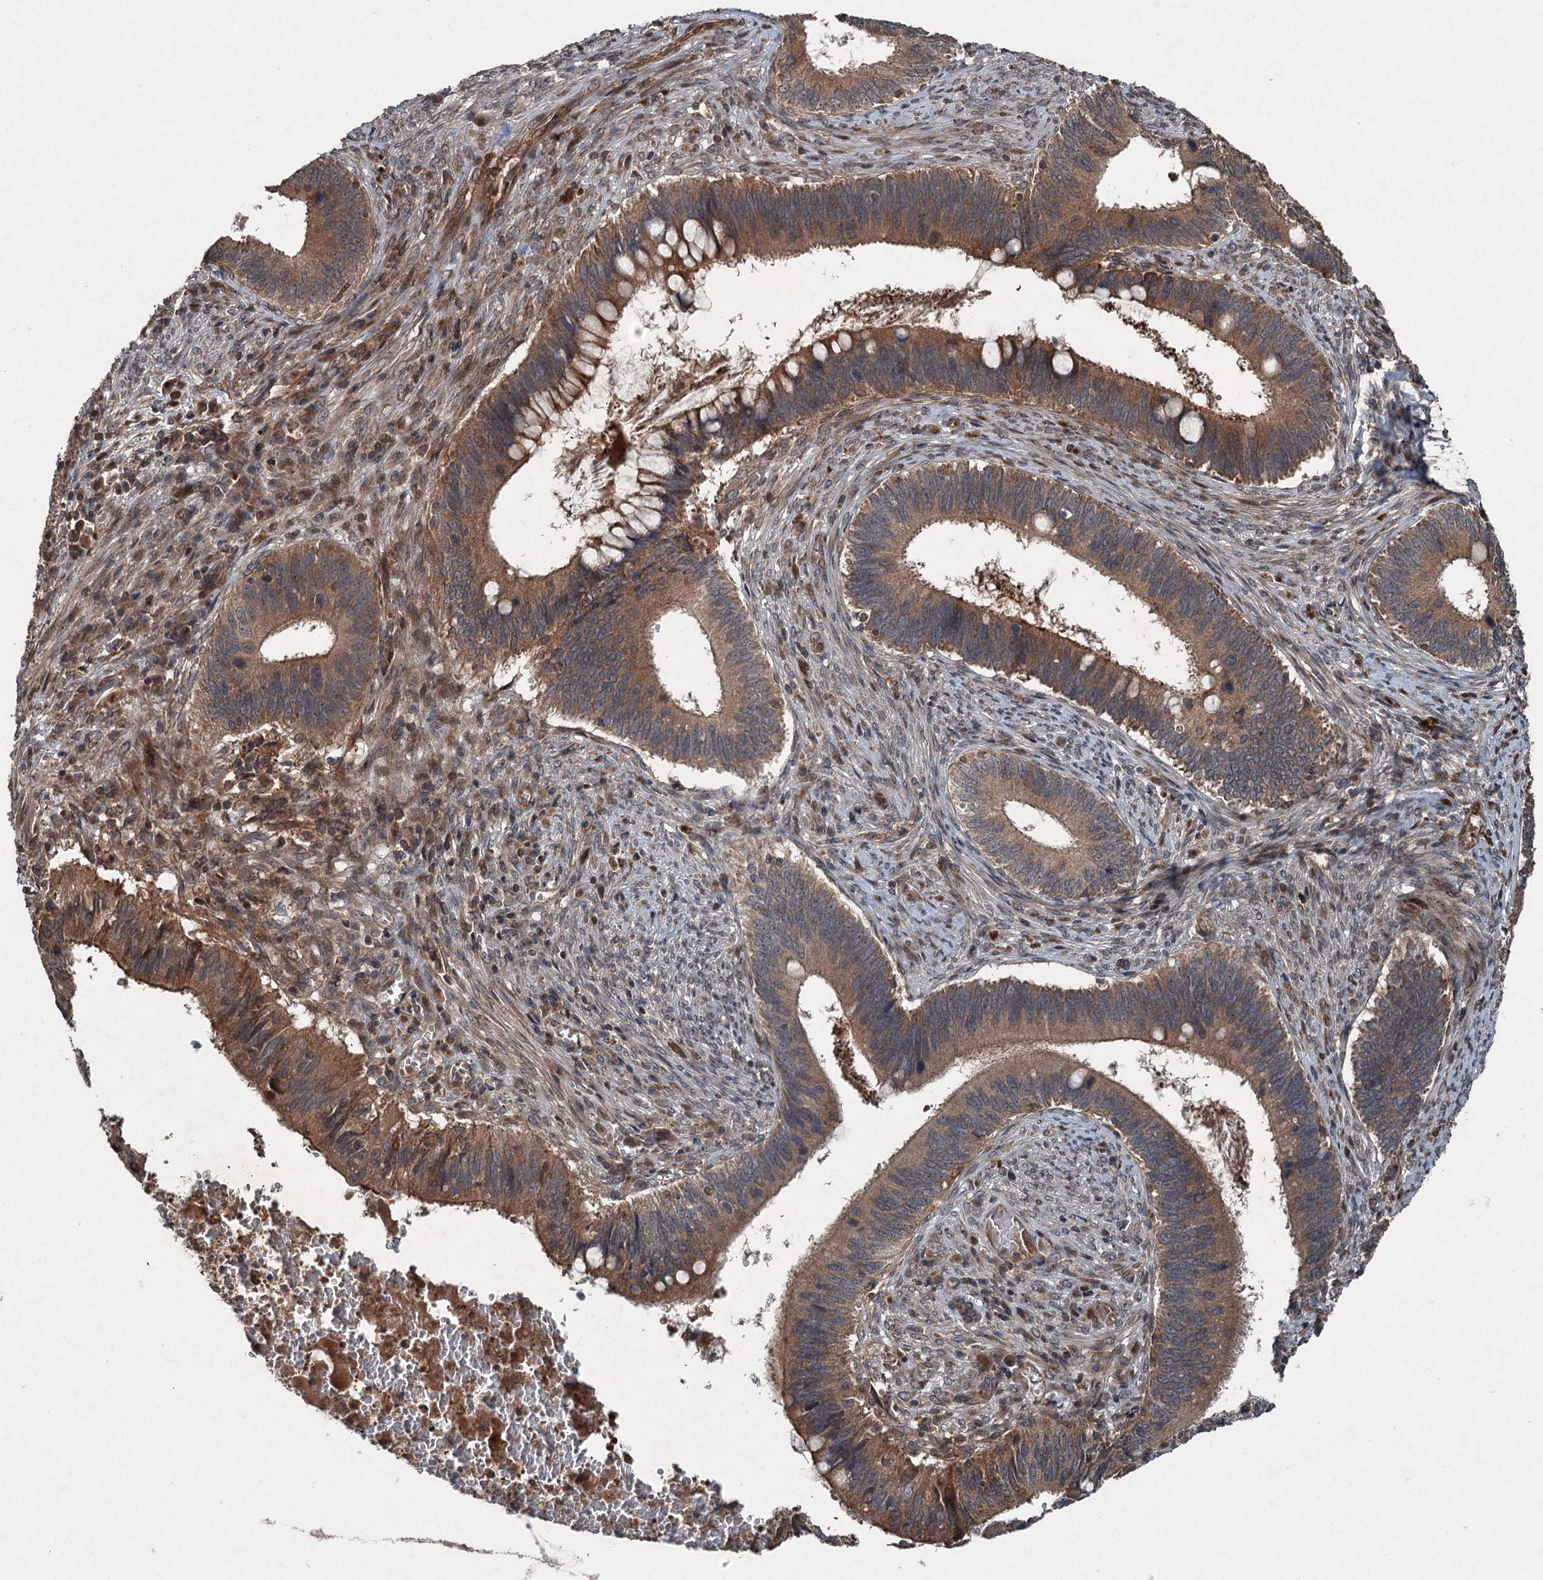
{"staining": {"intensity": "moderate", "quantity": ">75%", "location": "cytoplasmic/membranous"}, "tissue": "cervical cancer", "cell_type": "Tumor cells", "image_type": "cancer", "snomed": [{"axis": "morphology", "description": "Adenocarcinoma, NOS"}, {"axis": "topography", "description": "Cervix"}], "caption": "Immunohistochemistry (IHC) (DAB (3,3'-diaminobenzidine)) staining of human cervical cancer (adenocarcinoma) reveals moderate cytoplasmic/membranous protein positivity in approximately >75% of tumor cells. The staining is performed using DAB (3,3'-diaminobenzidine) brown chromogen to label protein expression. The nuclei are counter-stained blue using hematoxylin.", "gene": "ALAS1", "patient": {"sex": "female", "age": 42}}